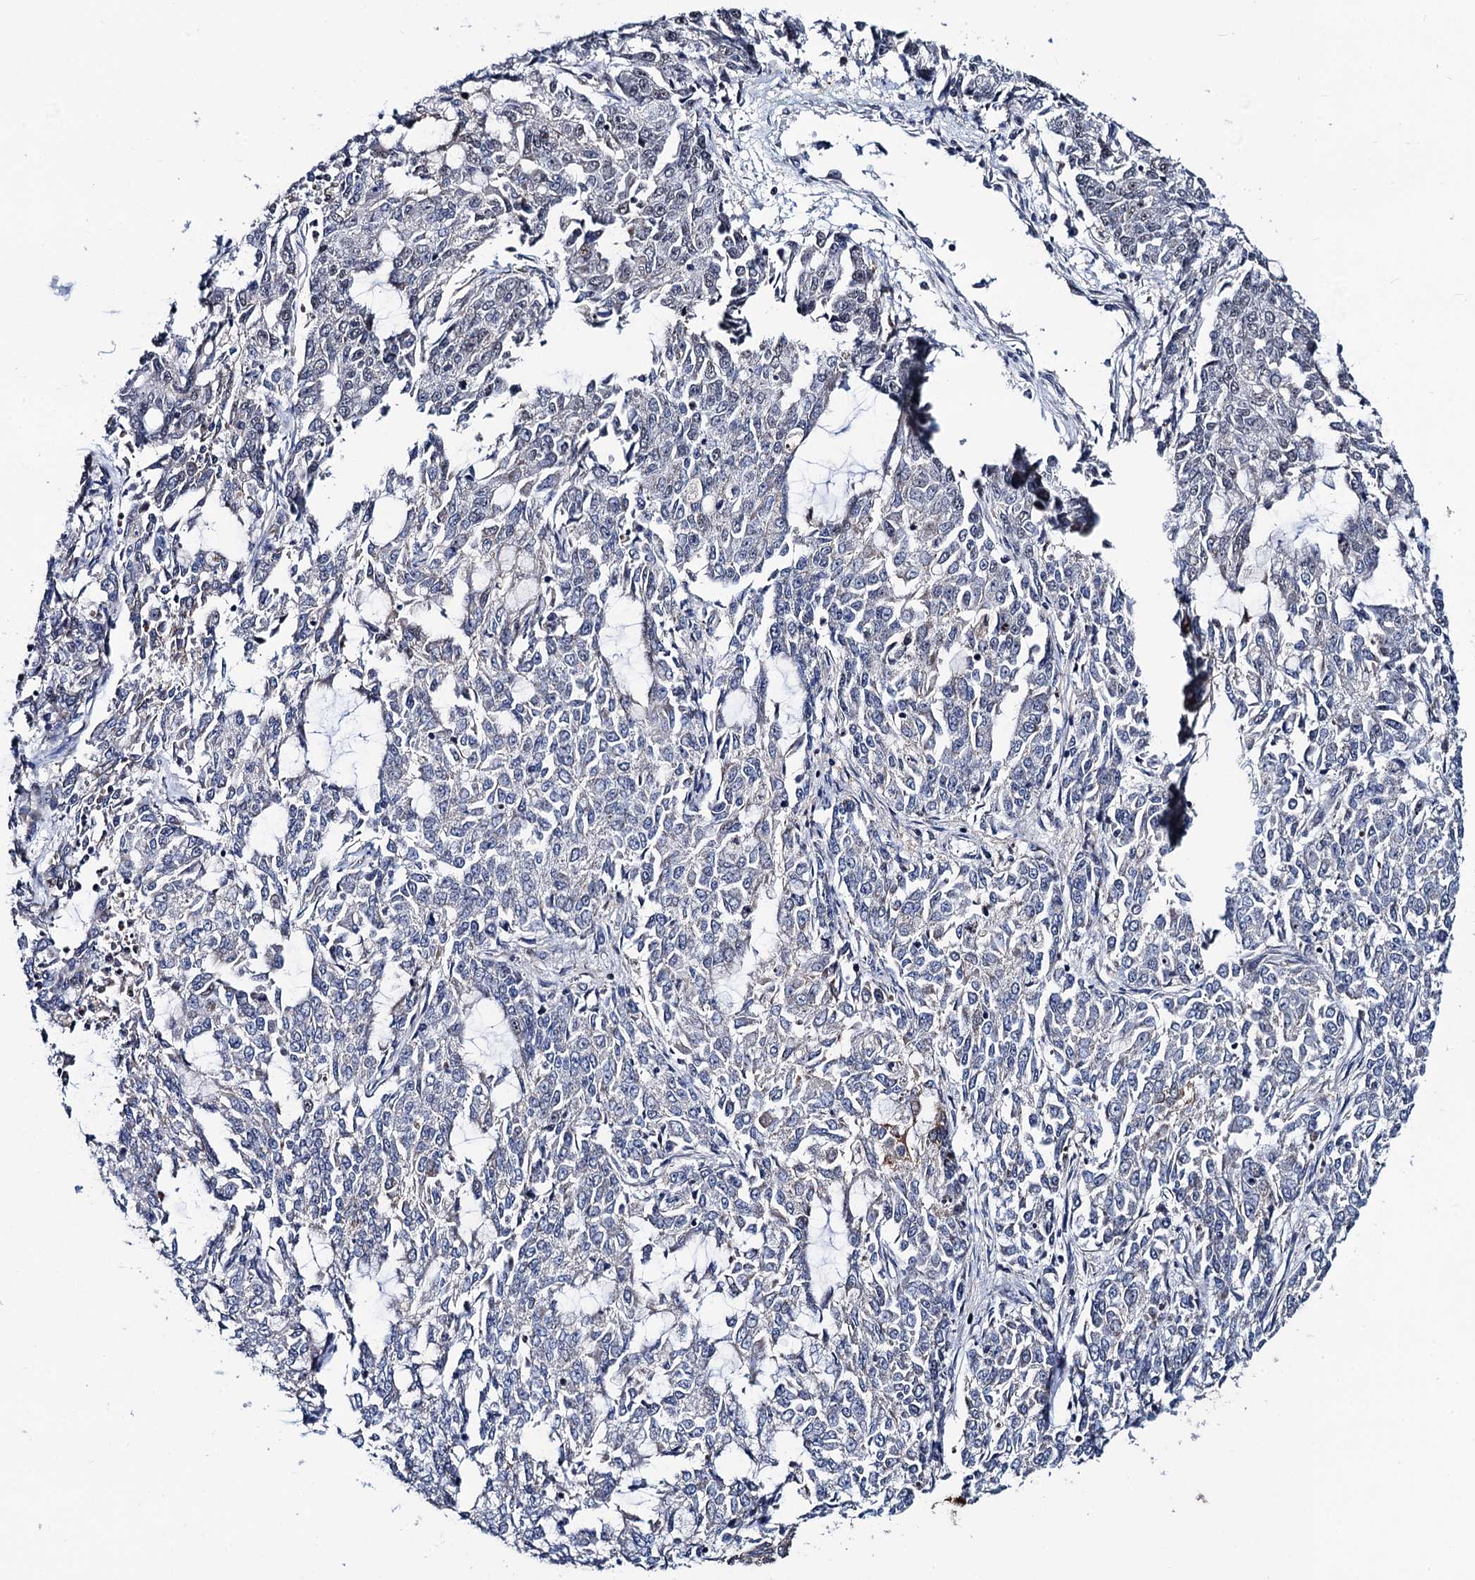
{"staining": {"intensity": "negative", "quantity": "none", "location": "none"}, "tissue": "endometrial cancer", "cell_type": "Tumor cells", "image_type": "cancer", "snomed": [{"axis": "morphology", "description": "Adenocarcinoma, NOS"}, {"axis": "topography", "description": "Endometrium"}], "caption": "DAB immunohistochemical staining of human endometrial cancer shows no significant positivity in tumor cells. (DAB IHC with hematoxylin counter stain).", "gene": "FAM222A", "patient": {"sex": "female", "age": 50}}